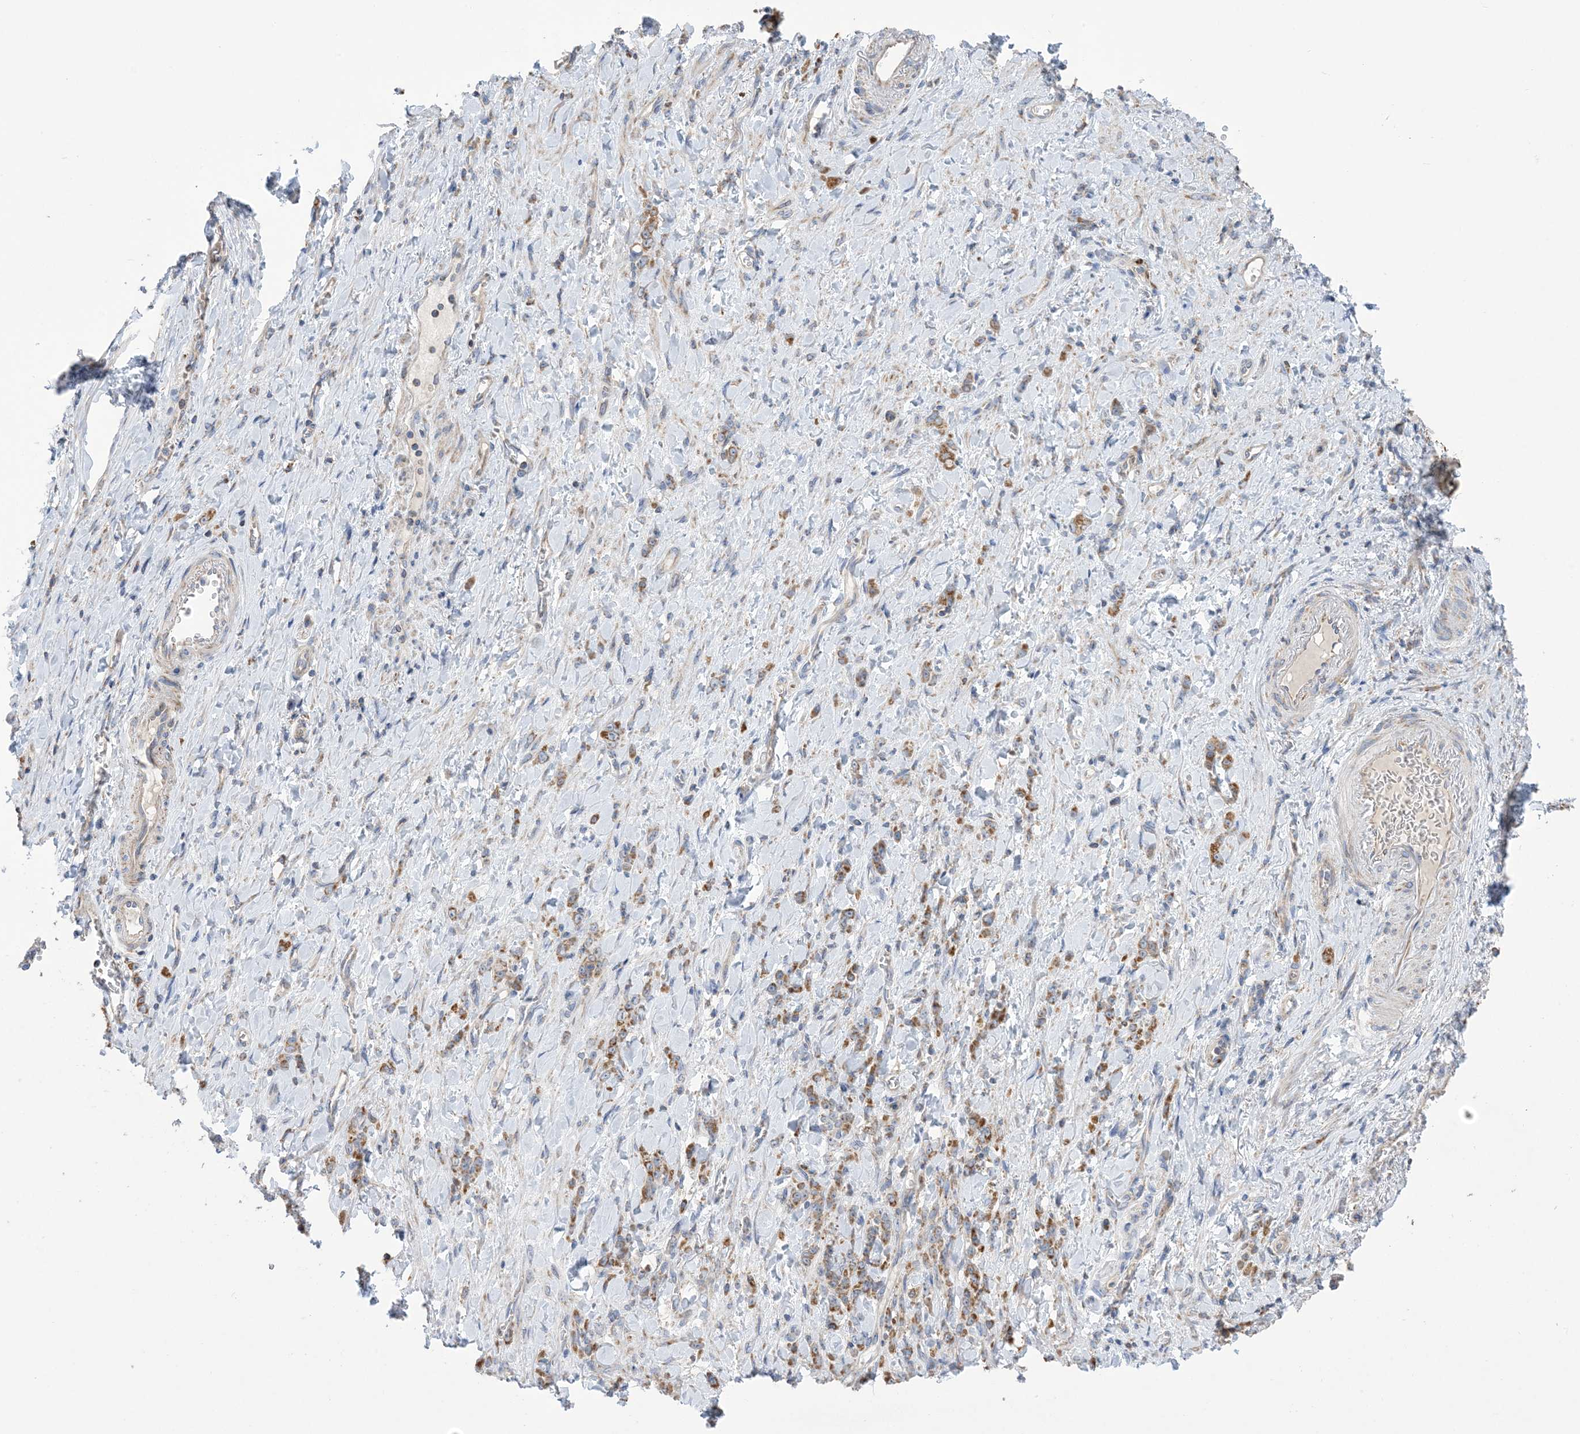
{"staining": {"intensity": "moderate", "quantity": ">75%", "location": "cytoplasmic/membranous"}, "tissue": "stomach cancer", "cell_type": "Tumor cells", "image_type": "cancer", "snomed": [{"axis": "morphology", "description": "Normal tissue, NOS"}, {"axis": "morphology", "description": "Adenocarcinoma, NOS"}, {"axis": "topography", "description": "Stomach"}], "caption": "Human adenocarcinoma (stomach) stained with a protein marker displays moderate staining in tumor cells.", "gene": "CLEC16A", "patient": {"sex": "male", "age": 82}}